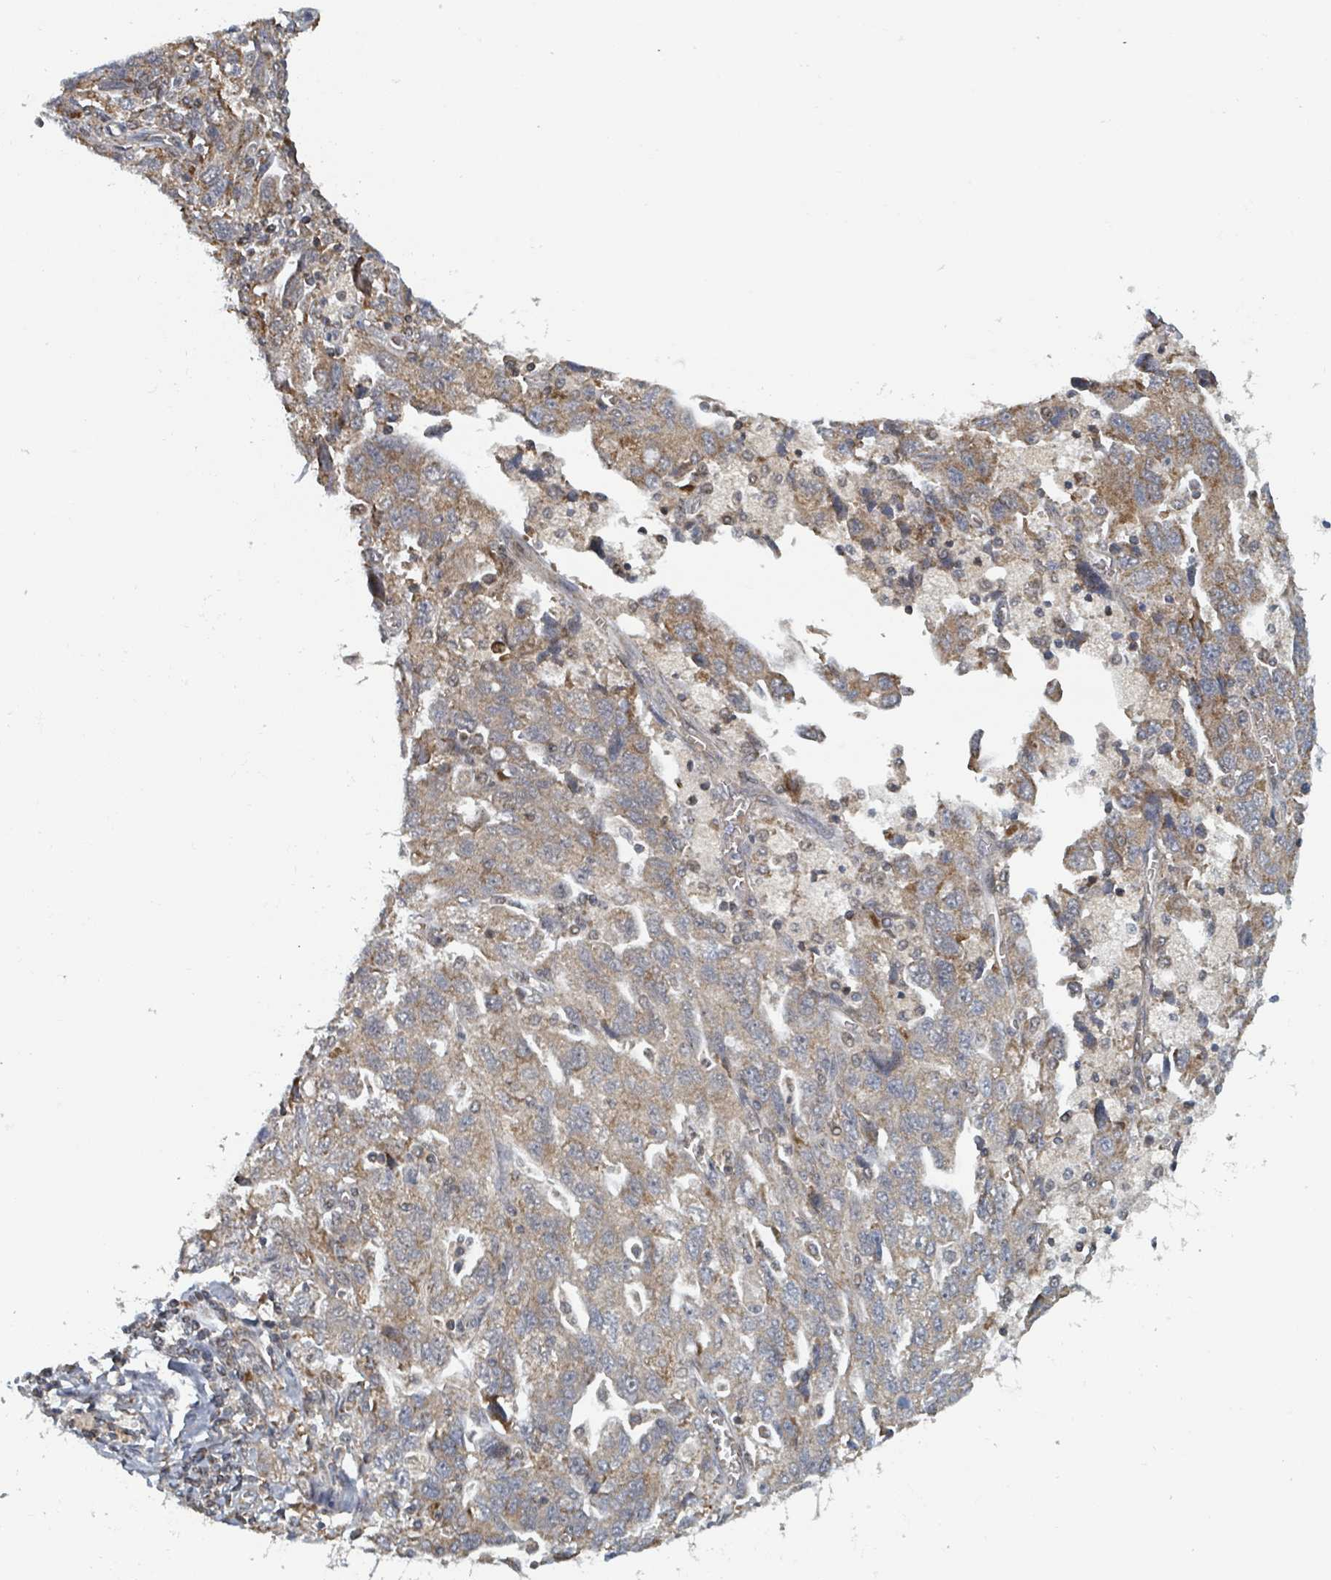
{"staining": {"intensity": "moderate", "quantity": ">75%", "location": "cytoplasmic/membranous"}, "tissue": "ovarian cancer", "cell_type": "Tumor cells", "image_type": "cancer", "snomed": [{"axis": "morphology", "description": "Carcinoma, NOS"}, {"axis": "morphology", "description": "Cystadenocarcinoma, serous, NOS"}, {"axis": "topography", "description": "Ovary"}], "caption": "IHC staining of serous cystadenocarcinoma (ovarian), which exhibits medium levels of moderate cytoplasmic/membranous staining in about >75% of tumor cells indicating moderate cytoplasmic/membranous protein positivity. The staining was performed using DAB (3,3'-diaminobenzidine) (brown) for protein detection and nuclei were counterstained in hematoxylin (blue).", "gene": "HIVEP1", "patient": {"sex": "female", "age": 69}}